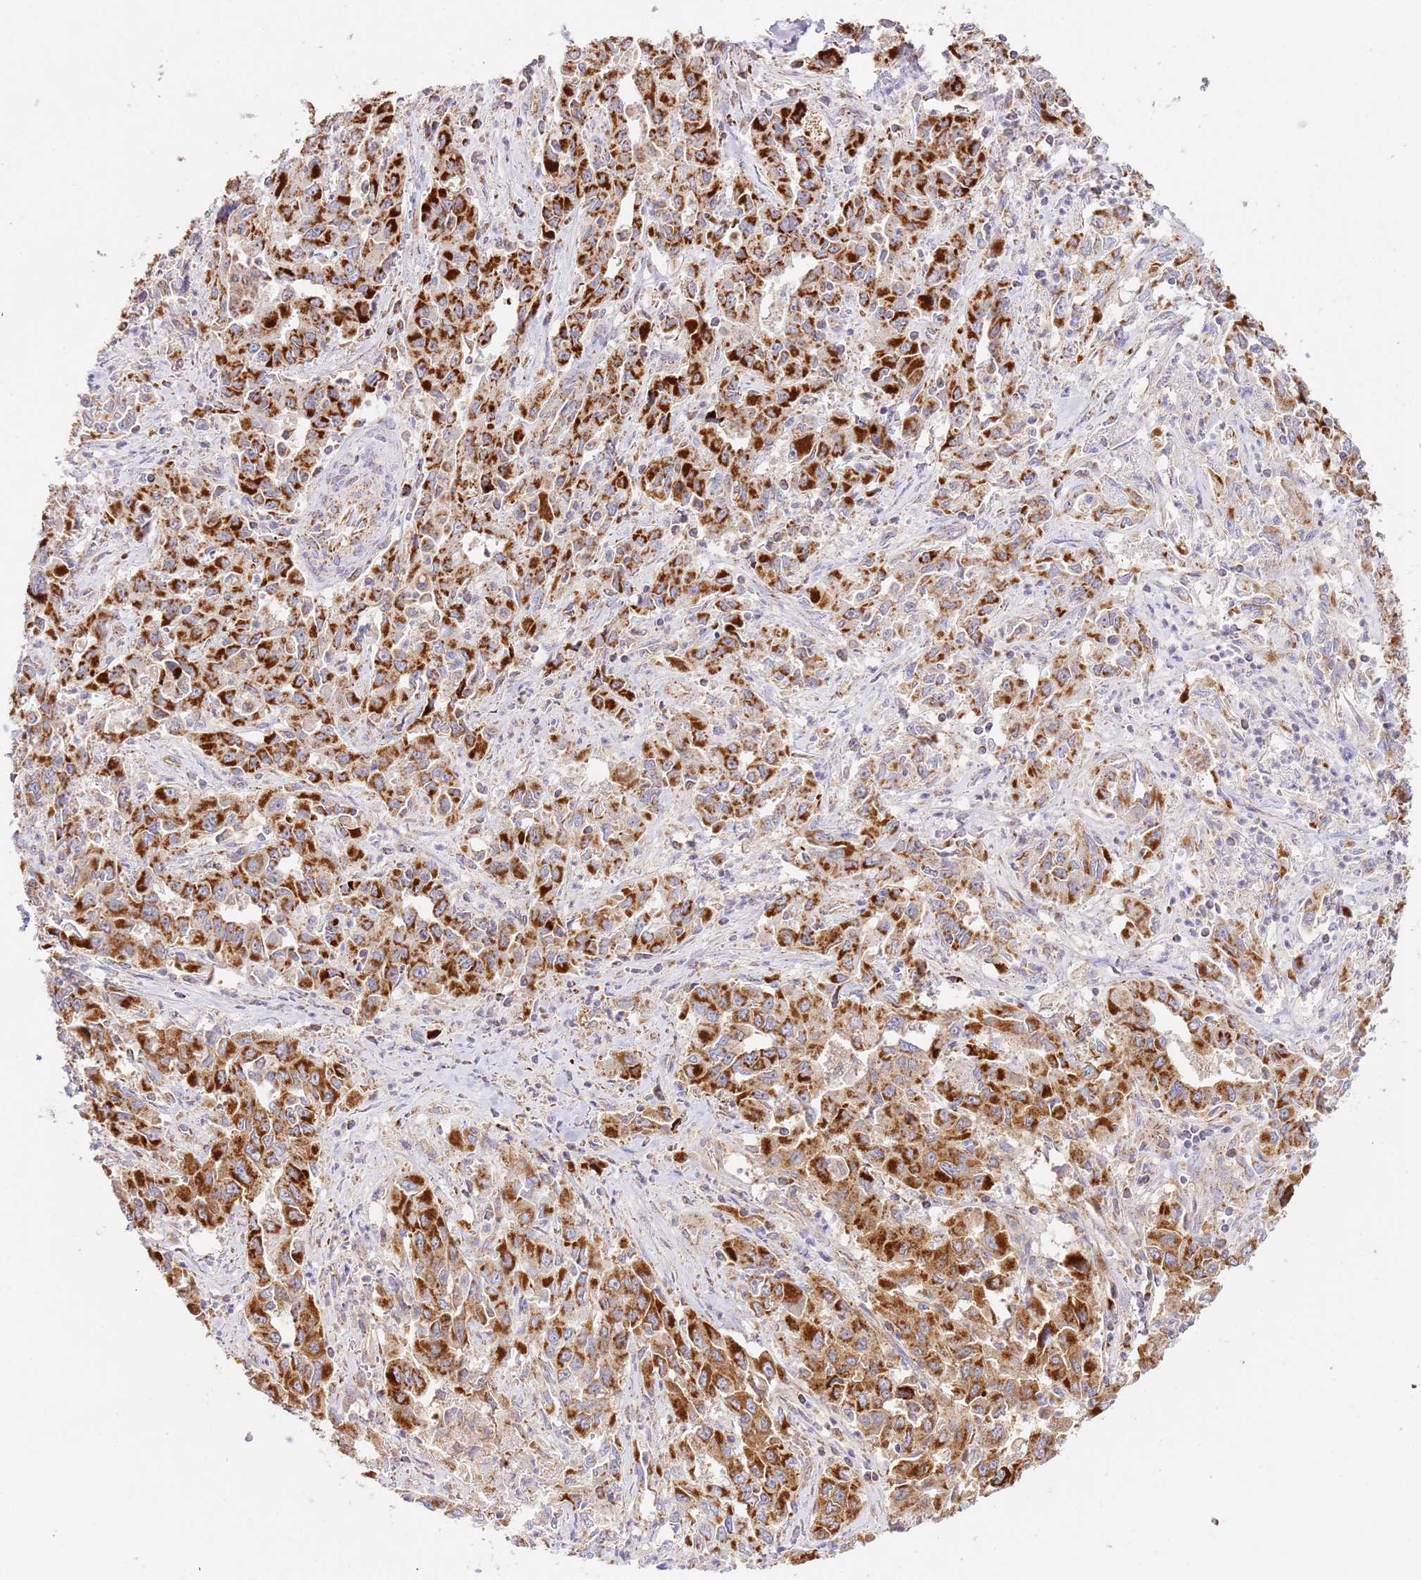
{"staining": {"intensity": "strong", "quantity": ">75%", "location": "cytoplasmic/membranous"}, "tissue": "liver cancer", "cell_type": "Tumor cells", "image_type": "cancer", "snomed": [{"axis": "morphology", "description": "Carcinoma, Hepatocellular, NOS"}, {"axis": "topography", "description": "Liver"}], "caption": "Liver cancer was stained to show a protein in brown. There is high levels of strong cytoplasmic/membranous staining in about >75% of tumor cells.", "gene": "ZBTB39", "patient": {"sex": "male", "age": 63}}